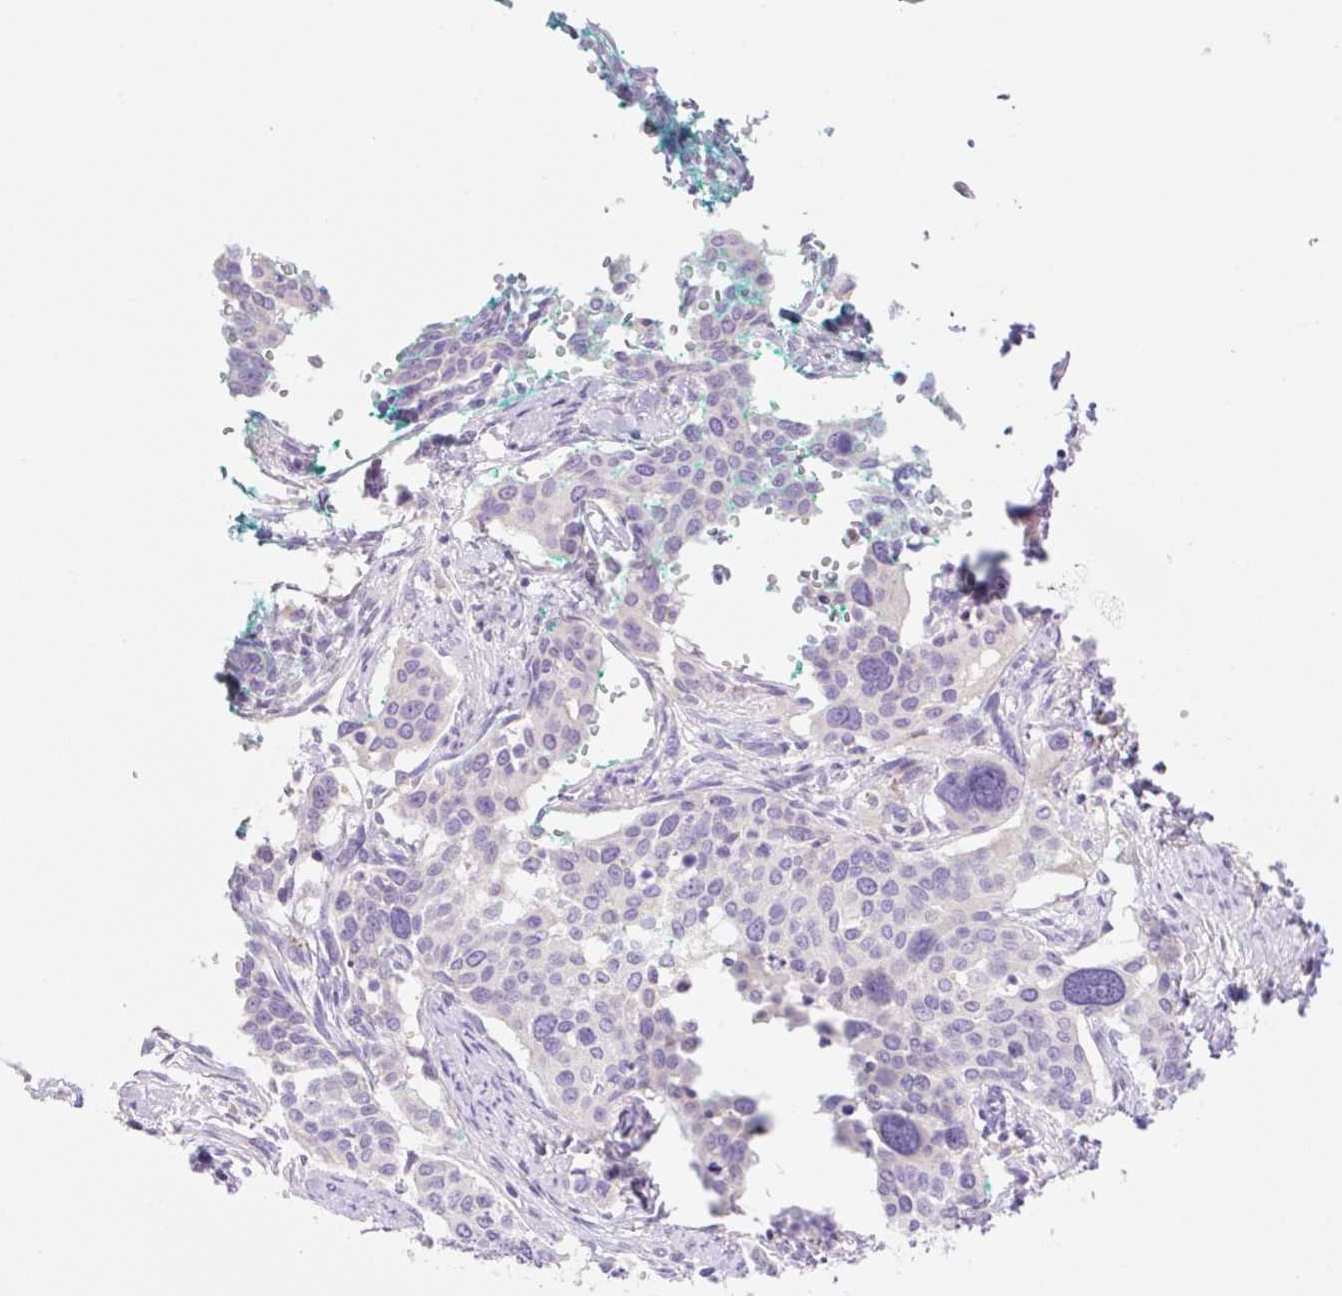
{"staining": {"intensity": "negative", "quantity": "none", "location": "none"}, "tissue": "cervical cancer", "cell_type": "Tumor cells", "image_type": "cancer", "snomed": [{"axis": "morphology", "description": "Squamous cell carcinoma, NOS"}, {"axis": "topography", "description": "Cervix"}], "caption": "This is an IHC micrograph of squamous cell carcinoma (cervical). There is no positivity in tumor cells.", "gene": "DENND5A", "patient": {"sex": "female", "age": 44}}